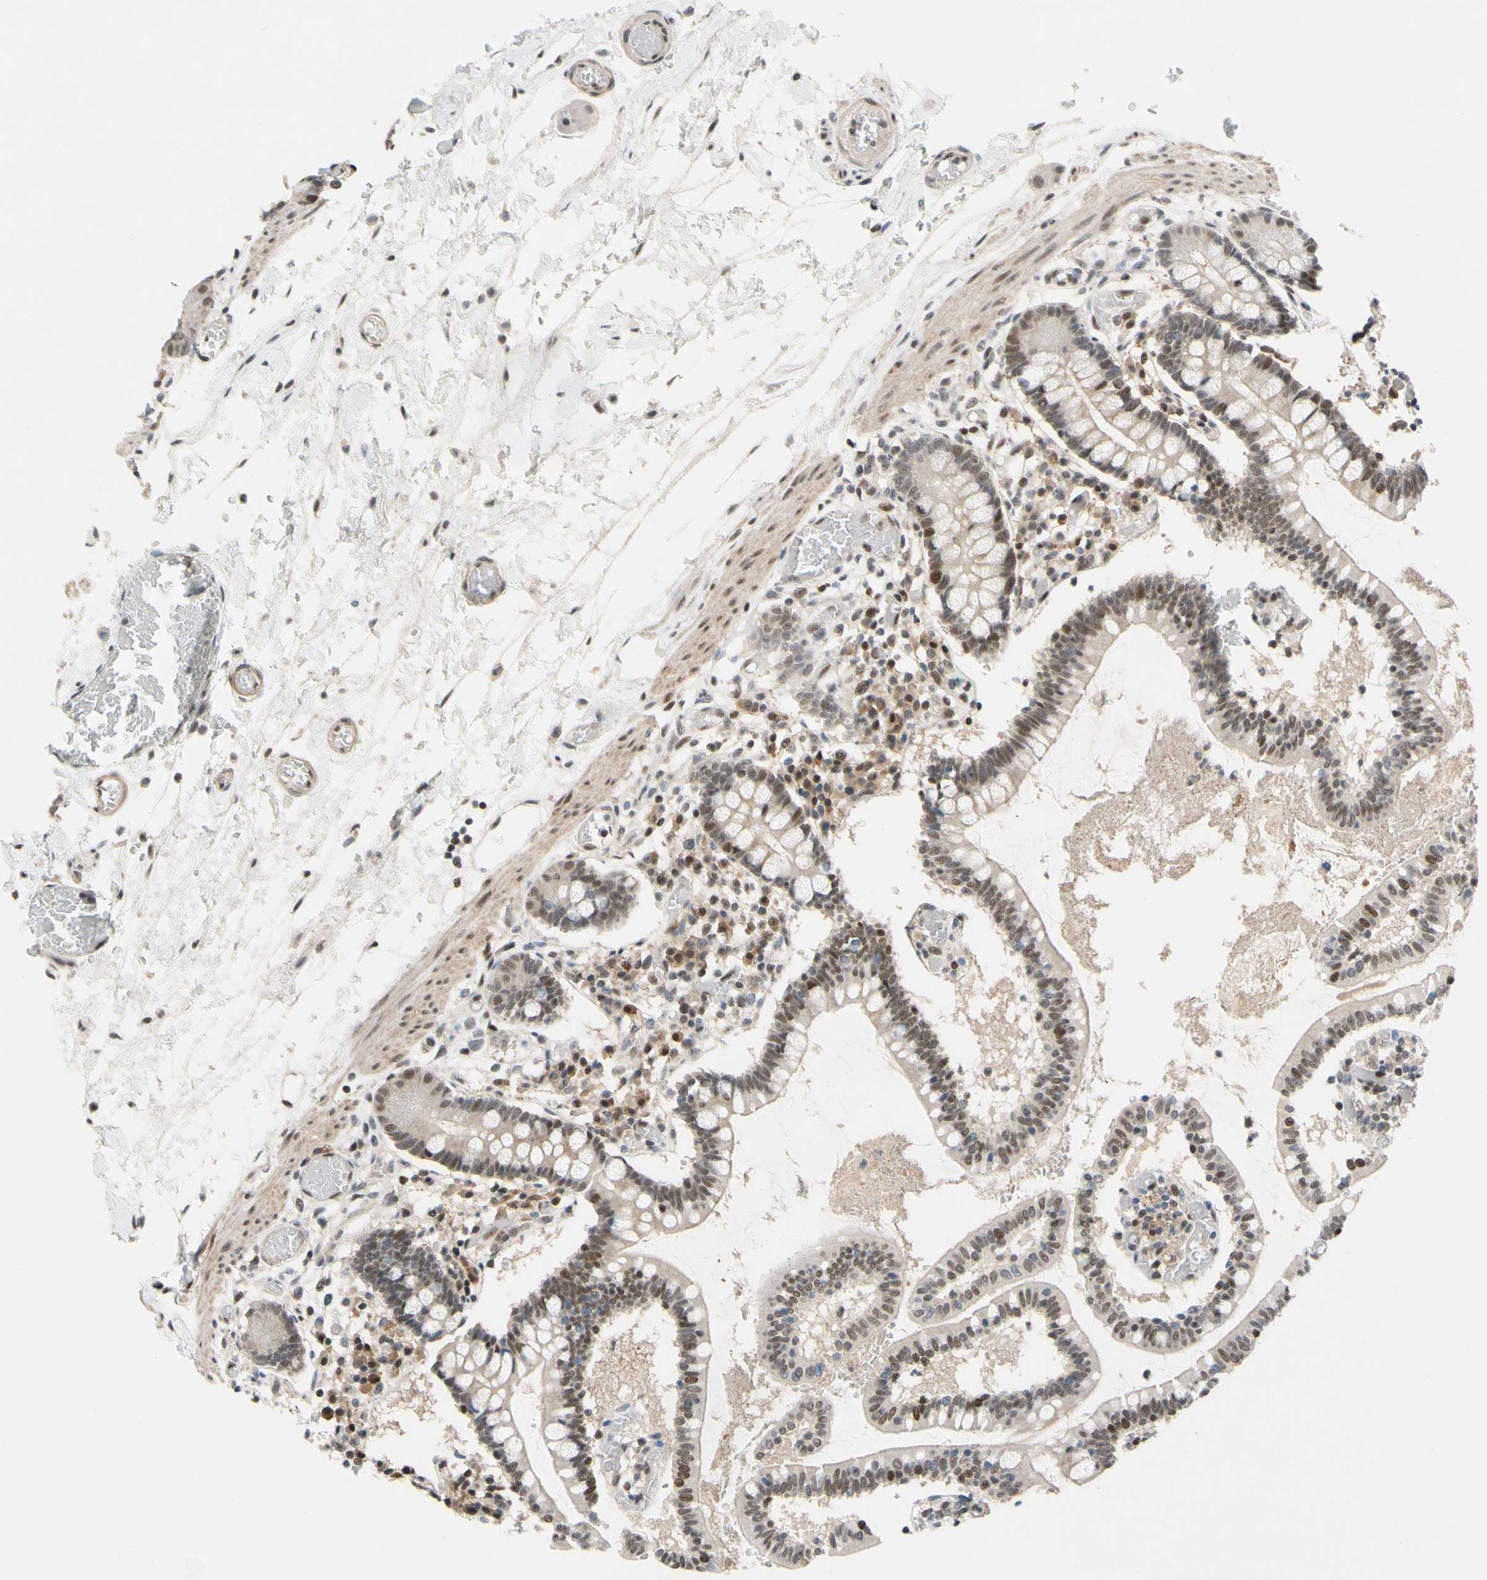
{"staining": {"intensity": "weak", "quantity": ">75%", "location": "nuclear"}, "tissue": "small intestine", "cell_type": "Glandular cells", "image_type": "normal", "snomed": [{"axis": "morphology", "description": "Normal tissue, NOS"}, {"axis": "topography", "description": "Small intestine"}], "caption": "IHC (DAB (3,3'-diaminobenzidine)) staining of unremarkable small intestine displays weak nuclear protein expression in about >75% of glandular cells. (brown staining indicates protein expression, while blue staining denotes nuclei).", "gene": "TAF4", "patient": {"sex": "female", "age": 61}}